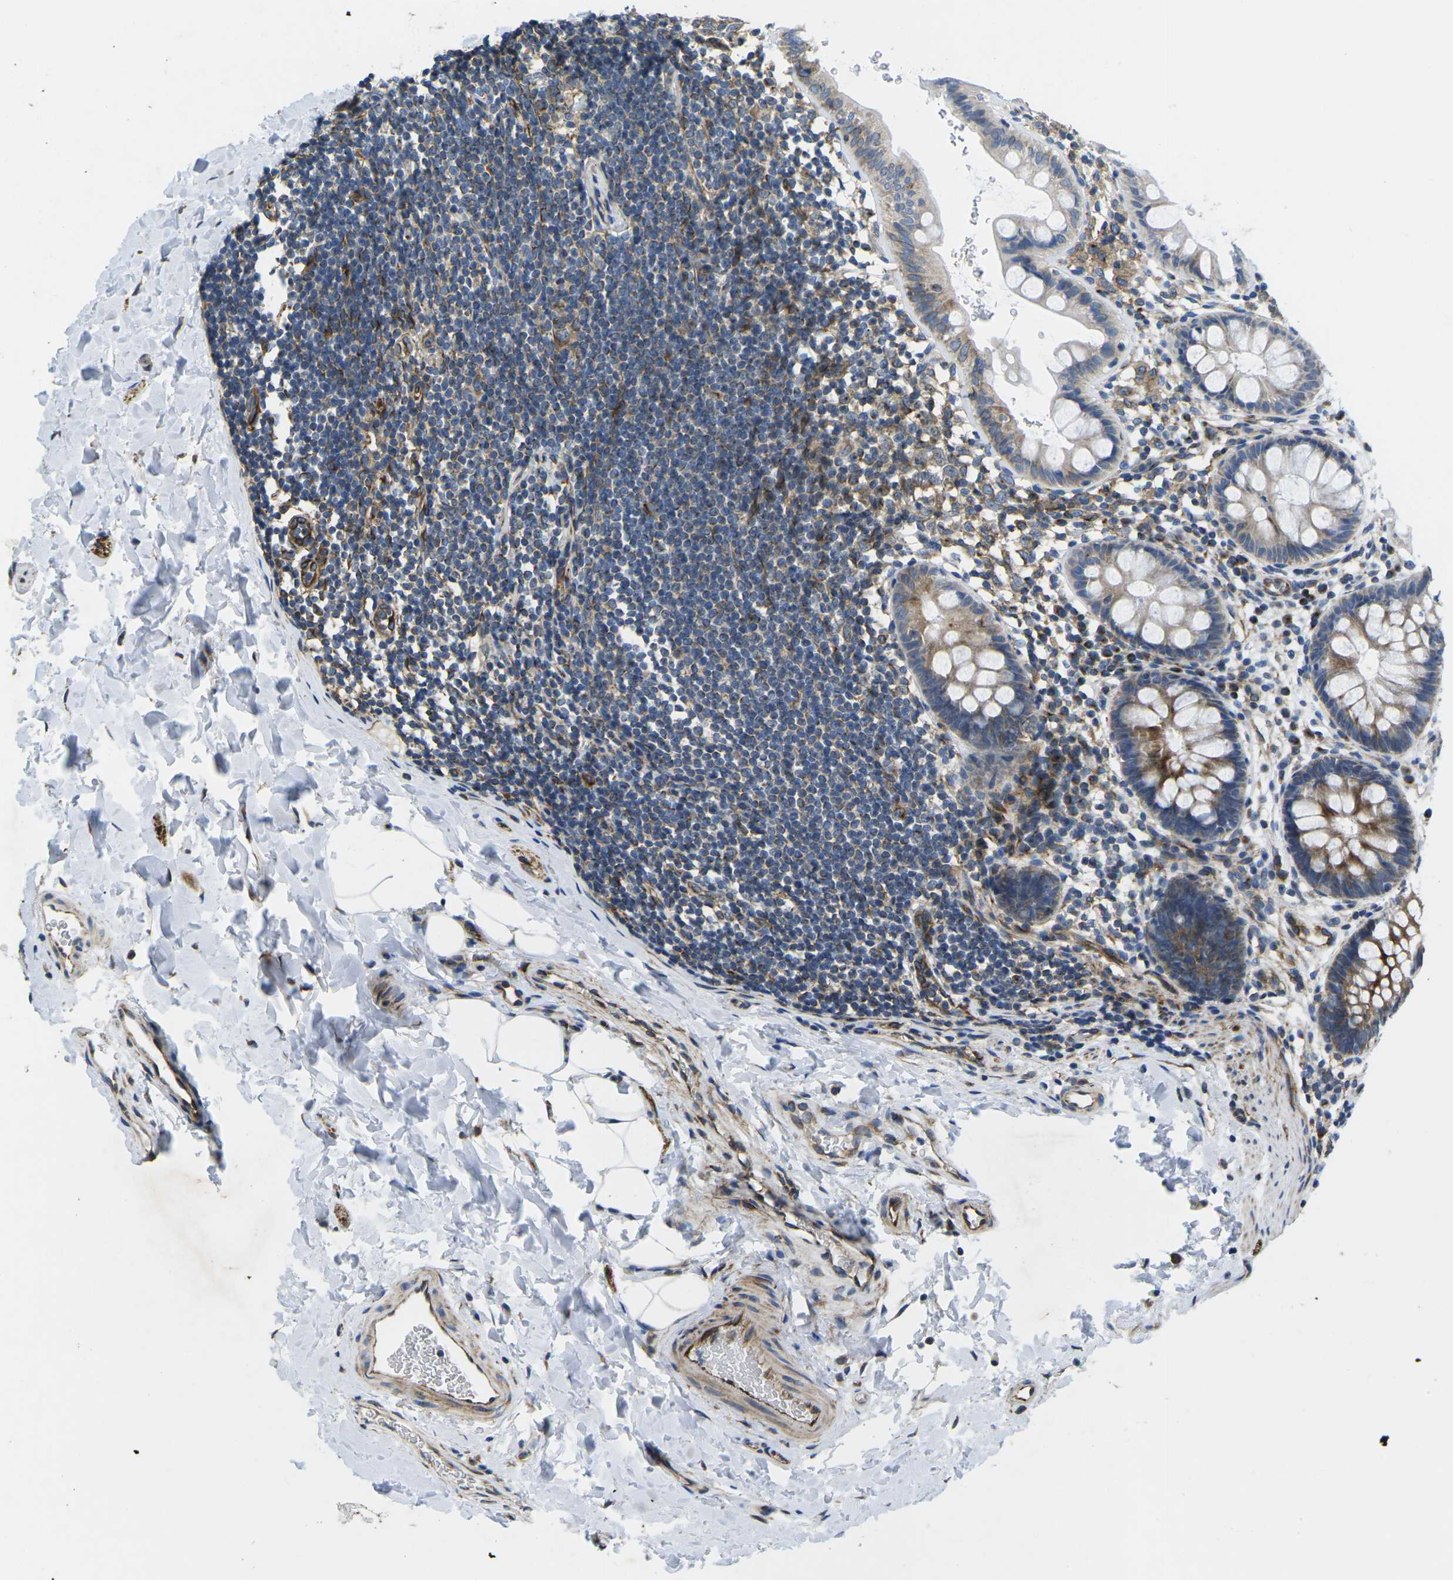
{"staining": {"intensity": "moderate", "quantity": "25%-75%", "location": "cytoplasmic/membranous"}, "tissue": "rectum", "cell_type": "Glandular cells", "image_type": "normal", "snomed": [{"axis": "morphology", "description": "Normal tissue, NOS"}, {"axis": "topography", "description": "Rectum"}], "caption": "Protein staining demonstrates moderate cytoplasmic/membranous staining in approximately 25%-75% of glandular cells in normal rectum.", "gene": "TMEFF2", "patient": {"sex": "female", "age": 24}}